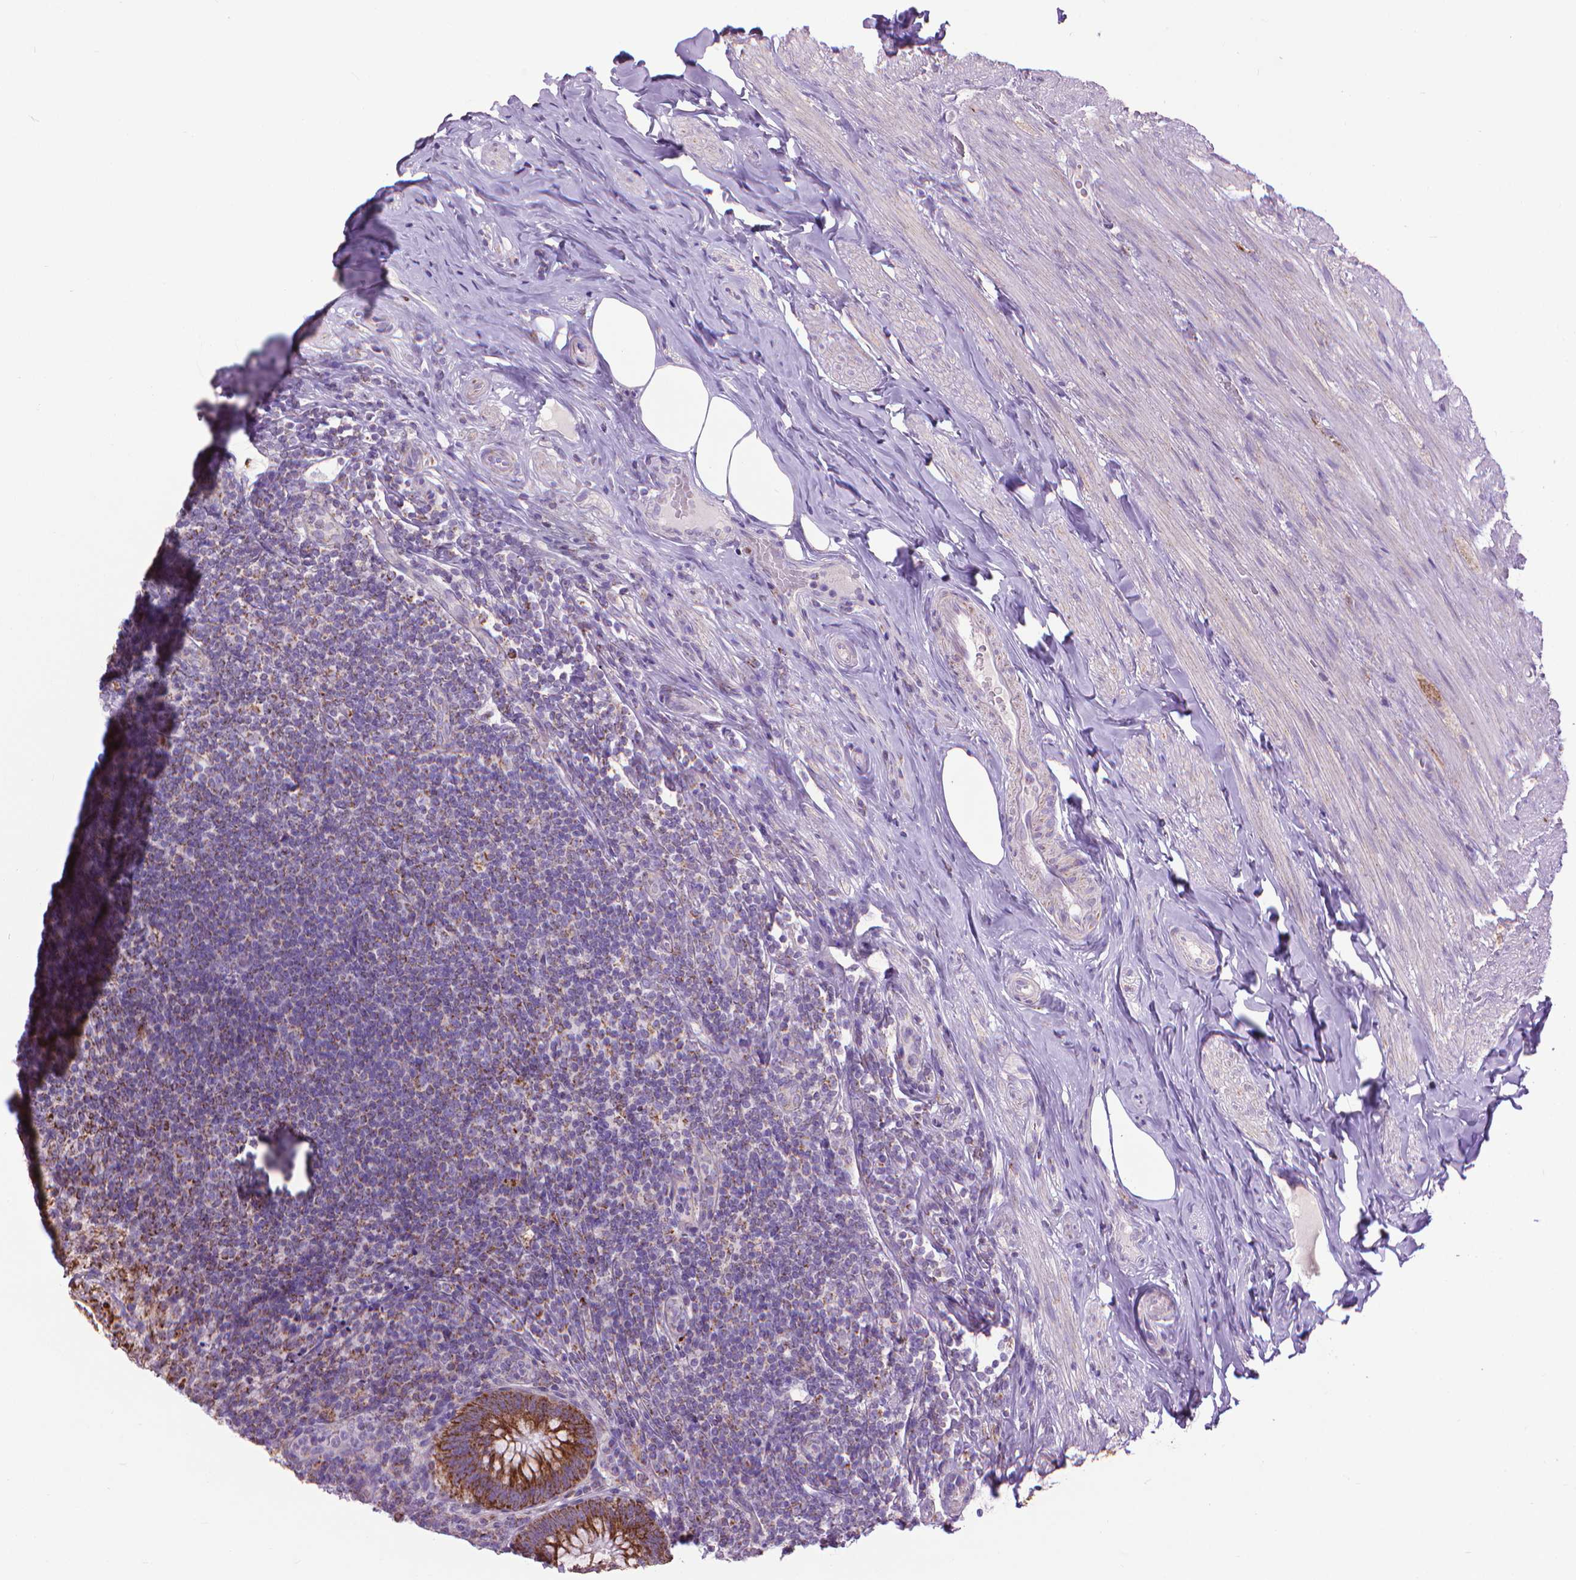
{"staining": {"intensity": "strong", "quantity": ">75%", "location": "cytoplasmic/membranous"}, "tissue": "appendix", "cell_type": "Glandular cells", "image_type": "normal", "snomed": [{"axis": "morphology", "description": "Normal tissue, NOS"}, {"axis": "topography", "description": "Appendix"}], "caption": "Protein staining of benign appendix shows strong cytoplasmic/membranous positivity in approximately >75% of glandular cells. The staining was performed using DAB to visualize the protein expression in brown, while the nuclei were stained in blue with hematoxylin (Magnification: 20x).", "gene": "VDAC1", "patient": {"sex": "male", "age": 47}}